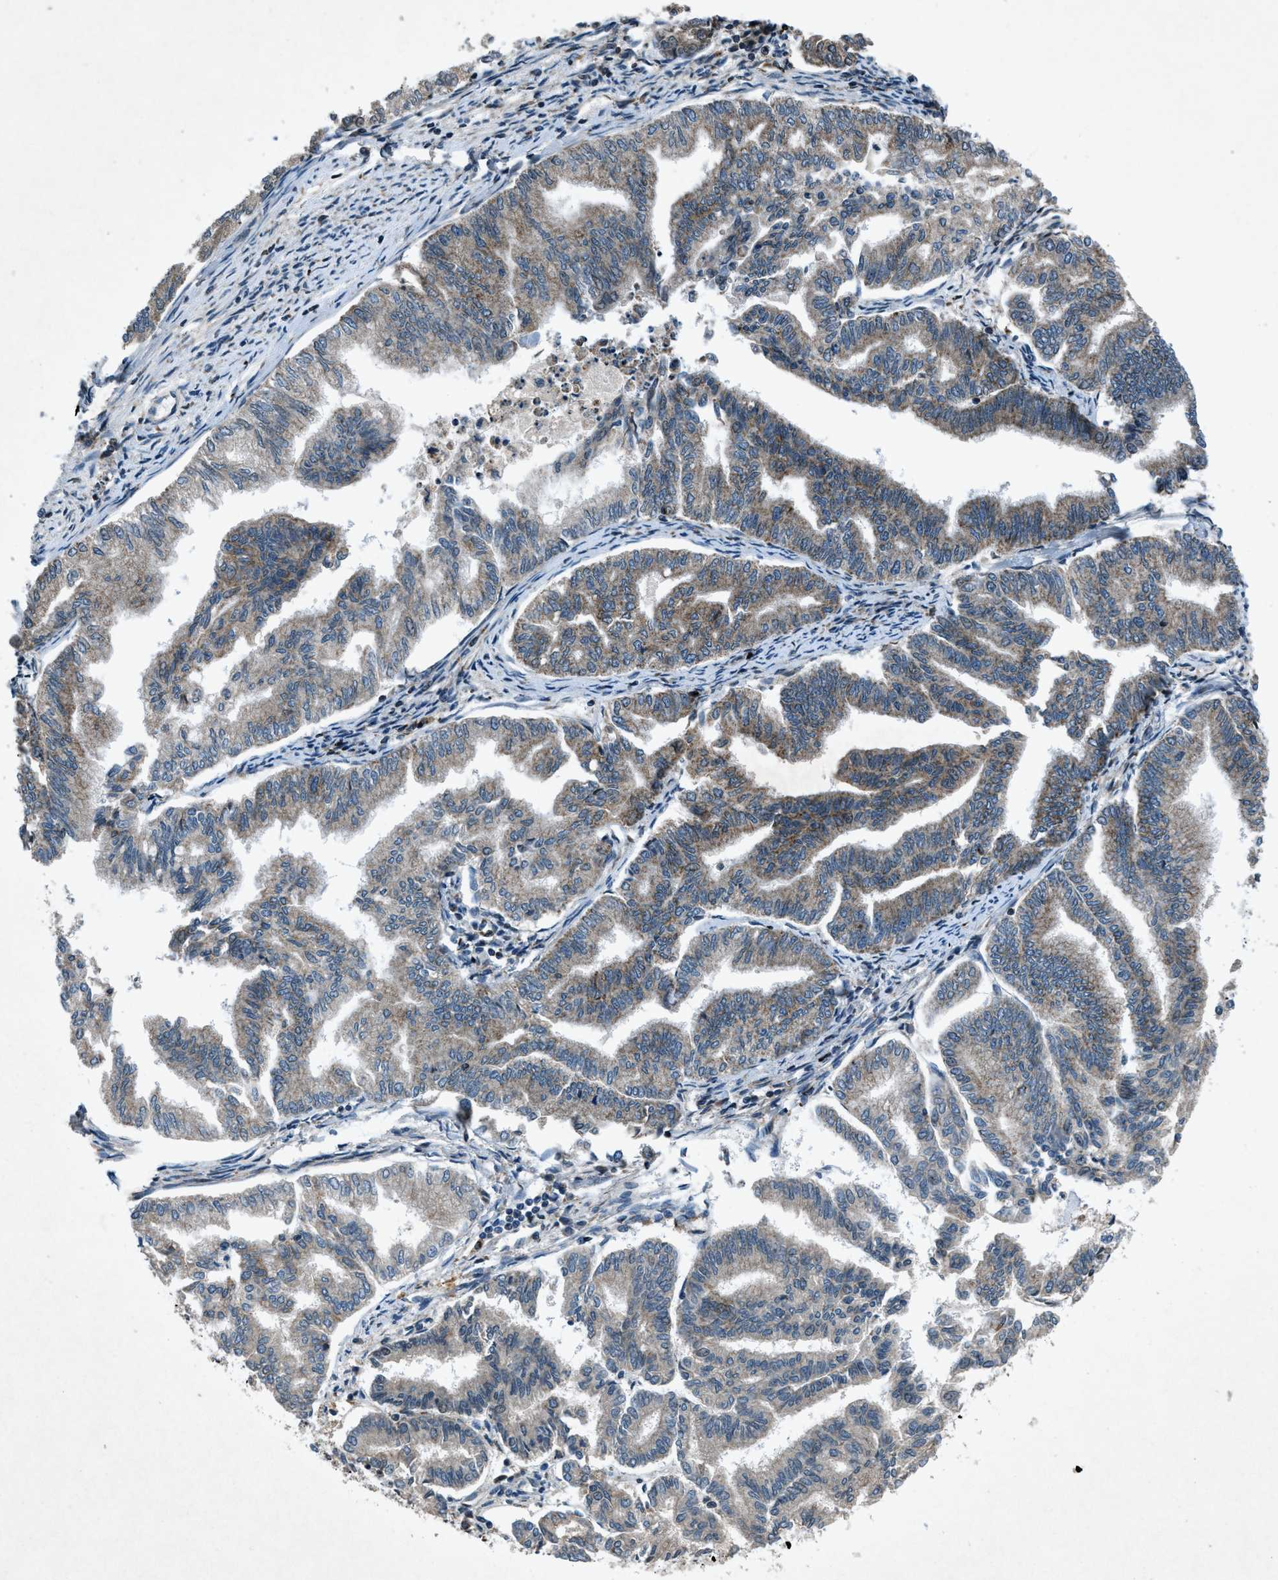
{"staining": {"intensity": "weak", "quantity": "25%-75%", "location": "cytoplasmic/membranous"}, "tissue": "endometrial cancer", "cell_type": "Tumor cells", "image_type": "cancer", "snomed": [{"axis": "morphology", "description": "Adenocarcinoma, NOS"}, {"axis": "topography", "description": "Endometrium"}], "caption": "Adenocarcinoma (endometrial) was stained to show a protein in brown. There is low levels of weak cytoplasmic/membranous expression in about 25%-75% of tumor cells.", "gene": "CLEC2D", "patient": {"sex": "female", "age": 79}}